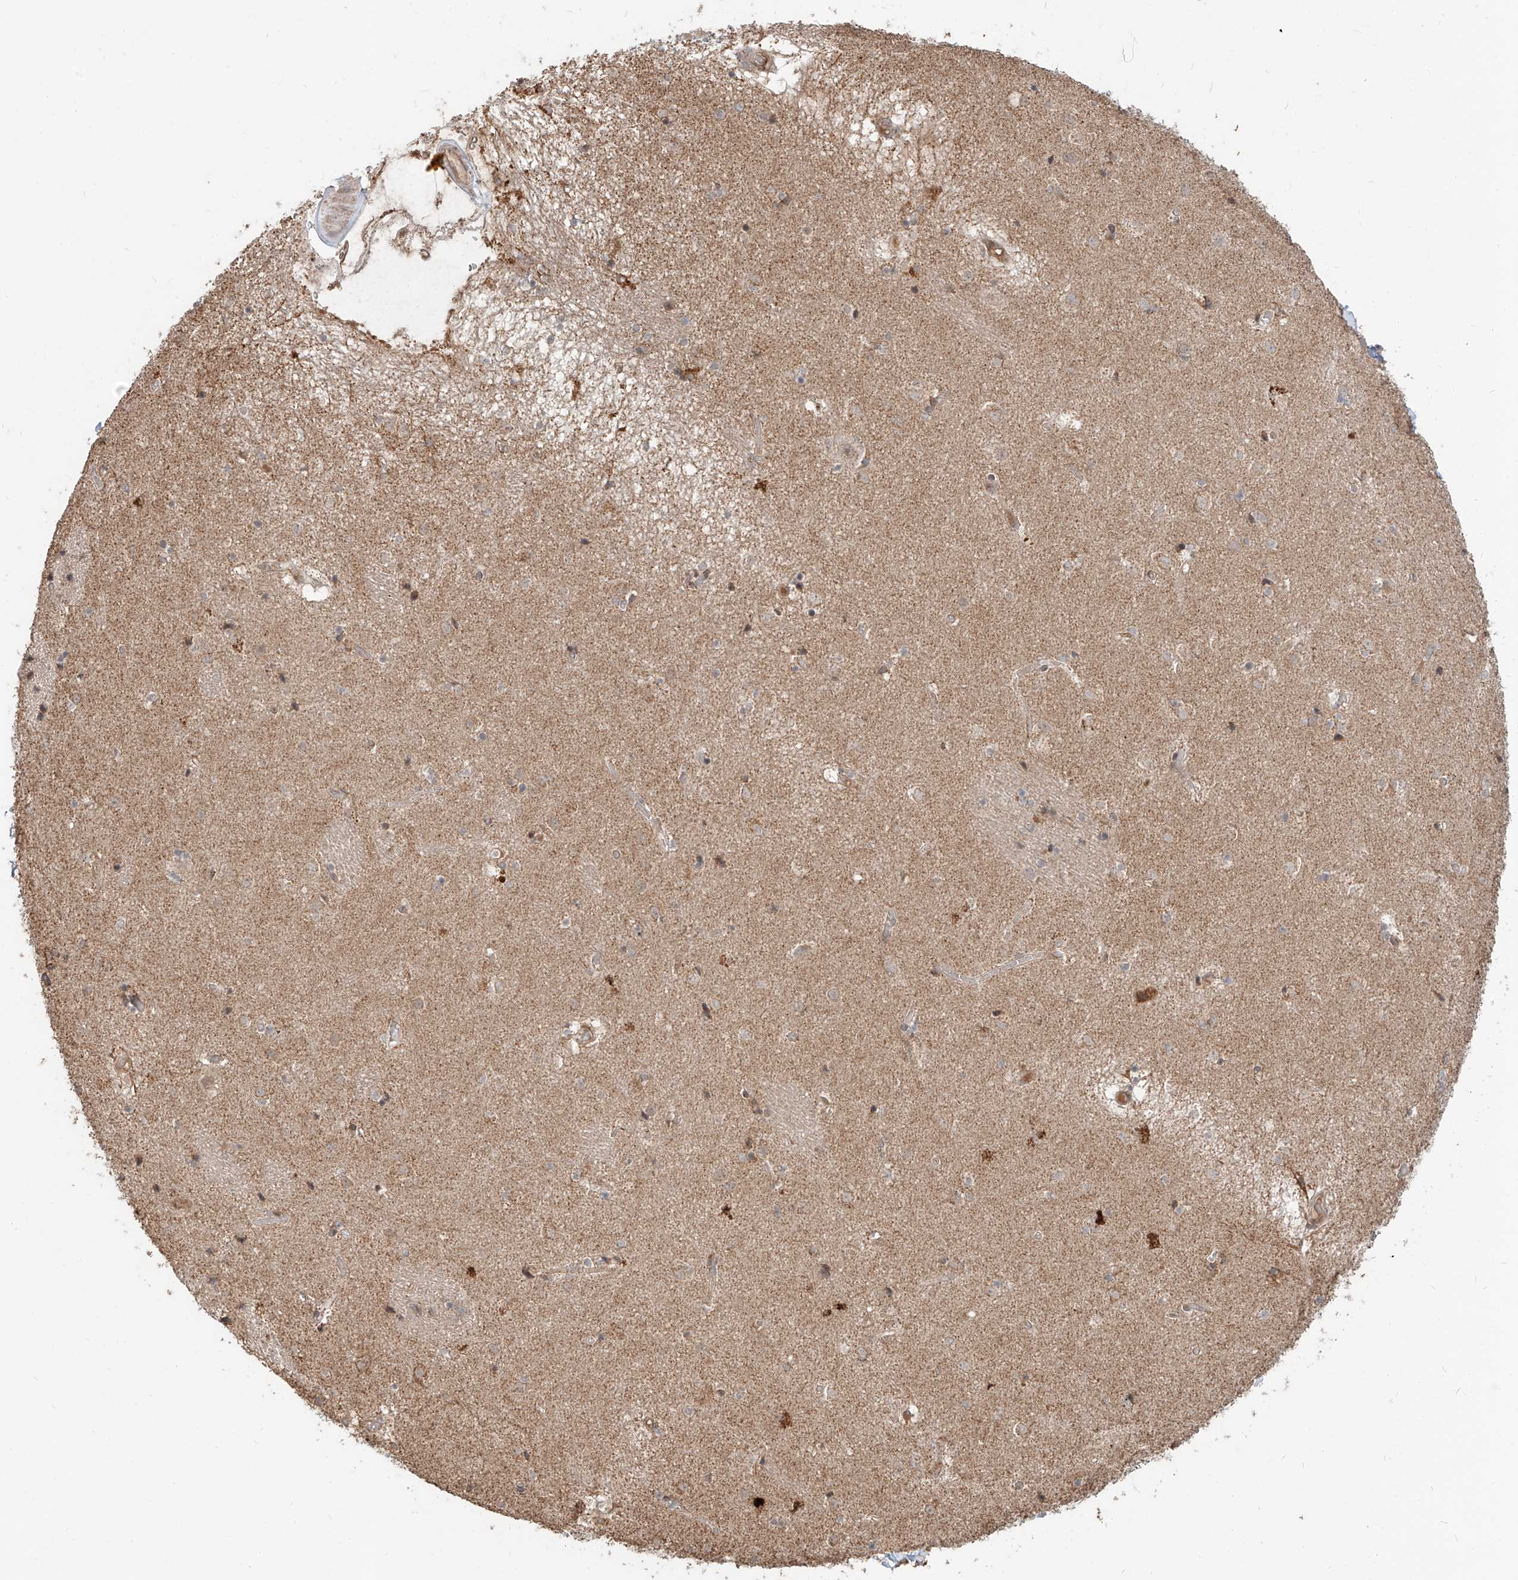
{"staining": {"intensity": "weak", "quantity": "<25%", "location": "cytoplasmic/membranous"}, "tissue": "caudate", "cell_type": "Glial cells", "image_type": "normal", "snomed": [{"axis": "morphology", "description": "Normal tissue, NOS"}, {"axis": "topography", "description": "Lateral ventricle wall"}], "caption": "Immunohistochemistry (IHC) image of benign human caudate stained for a protein (brown), which demonstrates no expression in glial cells.", "gene": "STX19", "patient": {"sex": "male", "age": 70}}